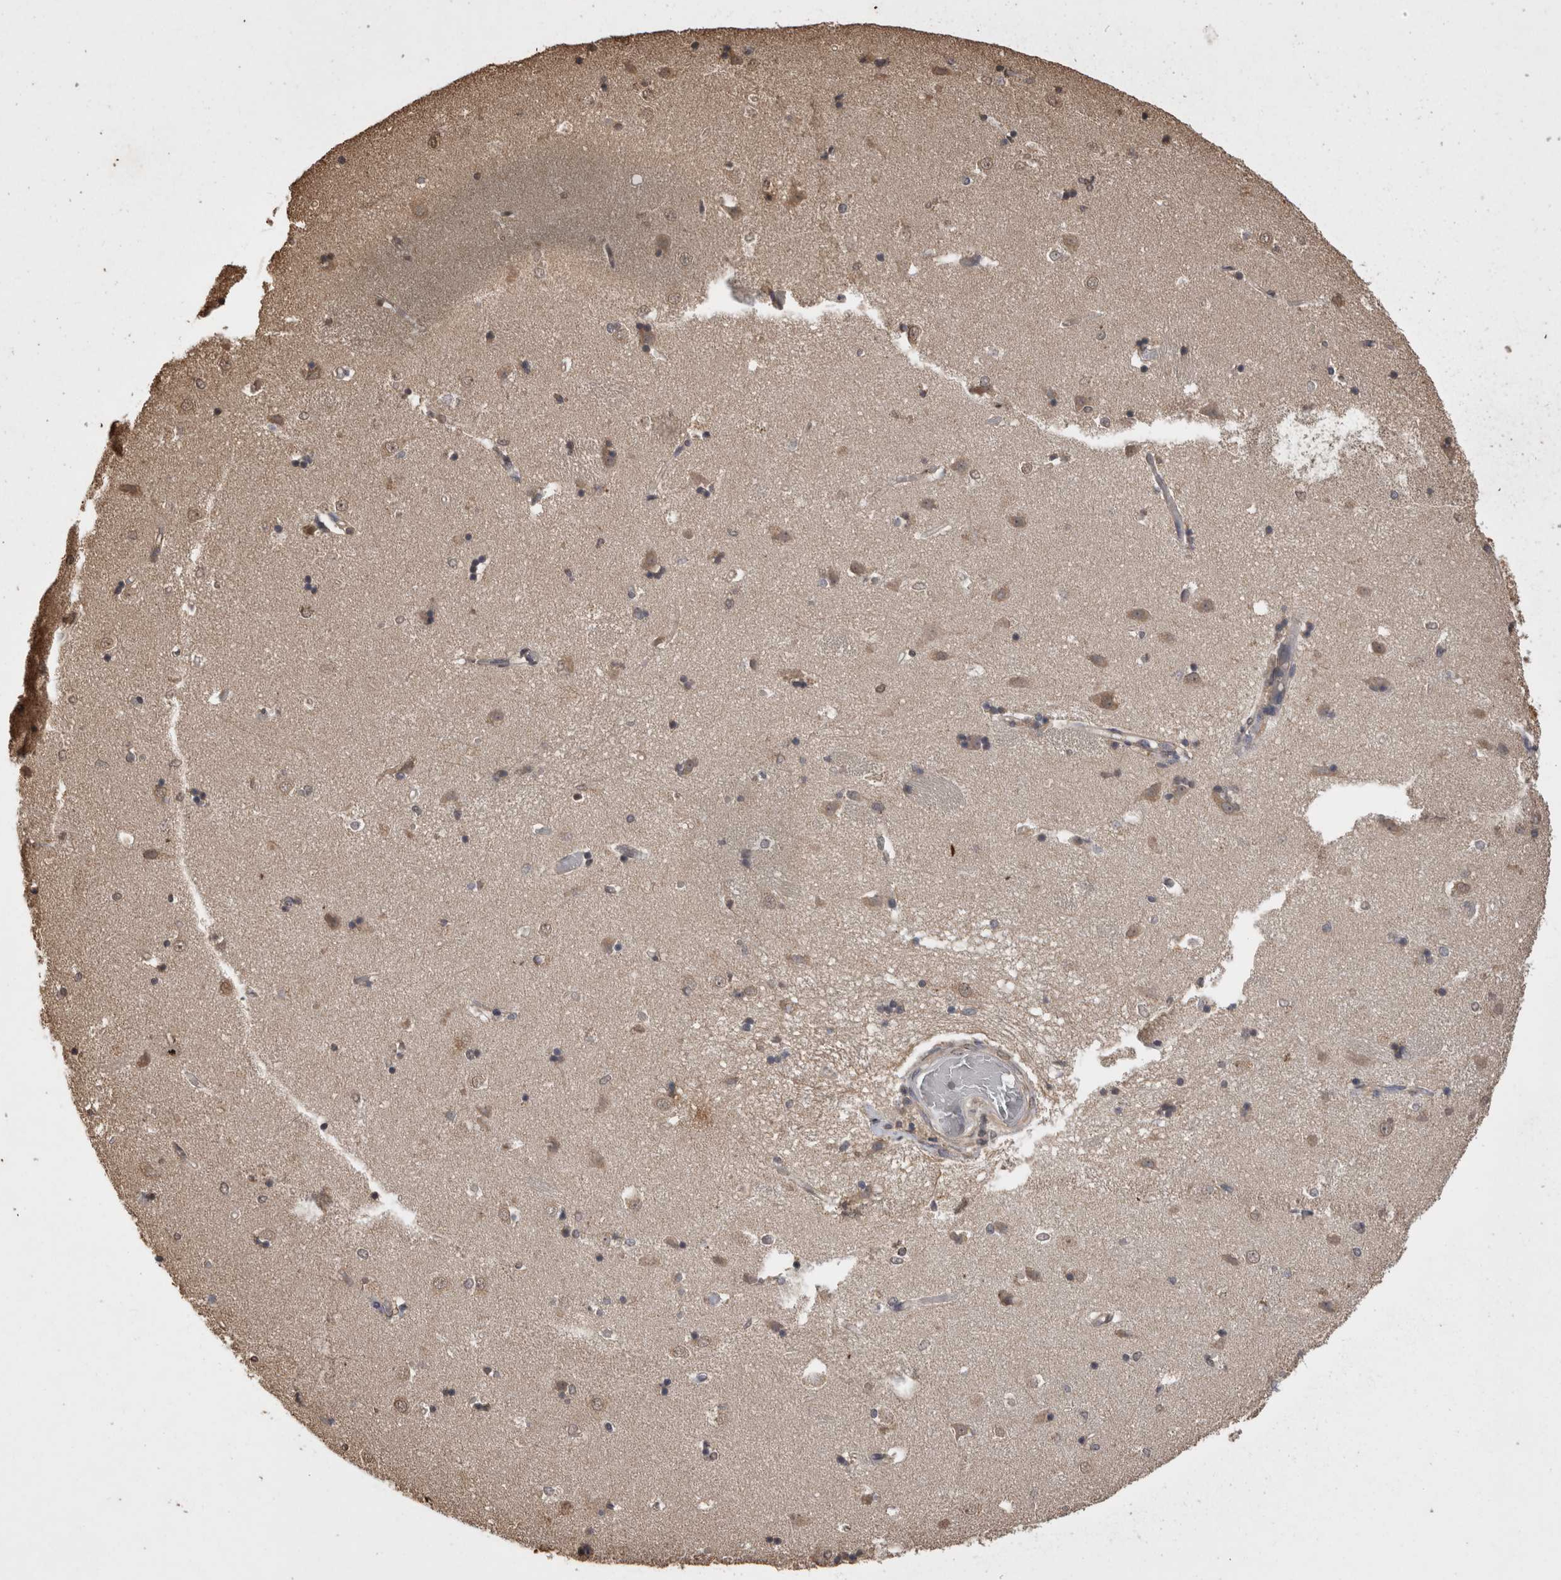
{"staining": {"intensity": "moderate", "quantity": "<25%", "location": "cytoplasmic/membranous,nuclear"}, "tissue": "caudate", "cell_type": "Glial cells", "image_type": "normal", "snomed": [{"axis": "morphology", "description": "Normal tissue, NOS"}, {"axis": "topography", "description": "Lateral ventricle wall"}], "caption": "Immunohistochemistry (IHC) staining of normal caudate, which shows low levels of moderate cytoplasmic/membranous,nuclear expression in approximately <25% of glial cells indicating moderate cytoplasmic/membranous,nuclear protein positivity. The staining was performed using DAB (brown) for protein detection and nuclei were counterstained in hematoxylin (blue).", "gene": "SOCS5", "patient": {"sex": "male", "age": 45}}